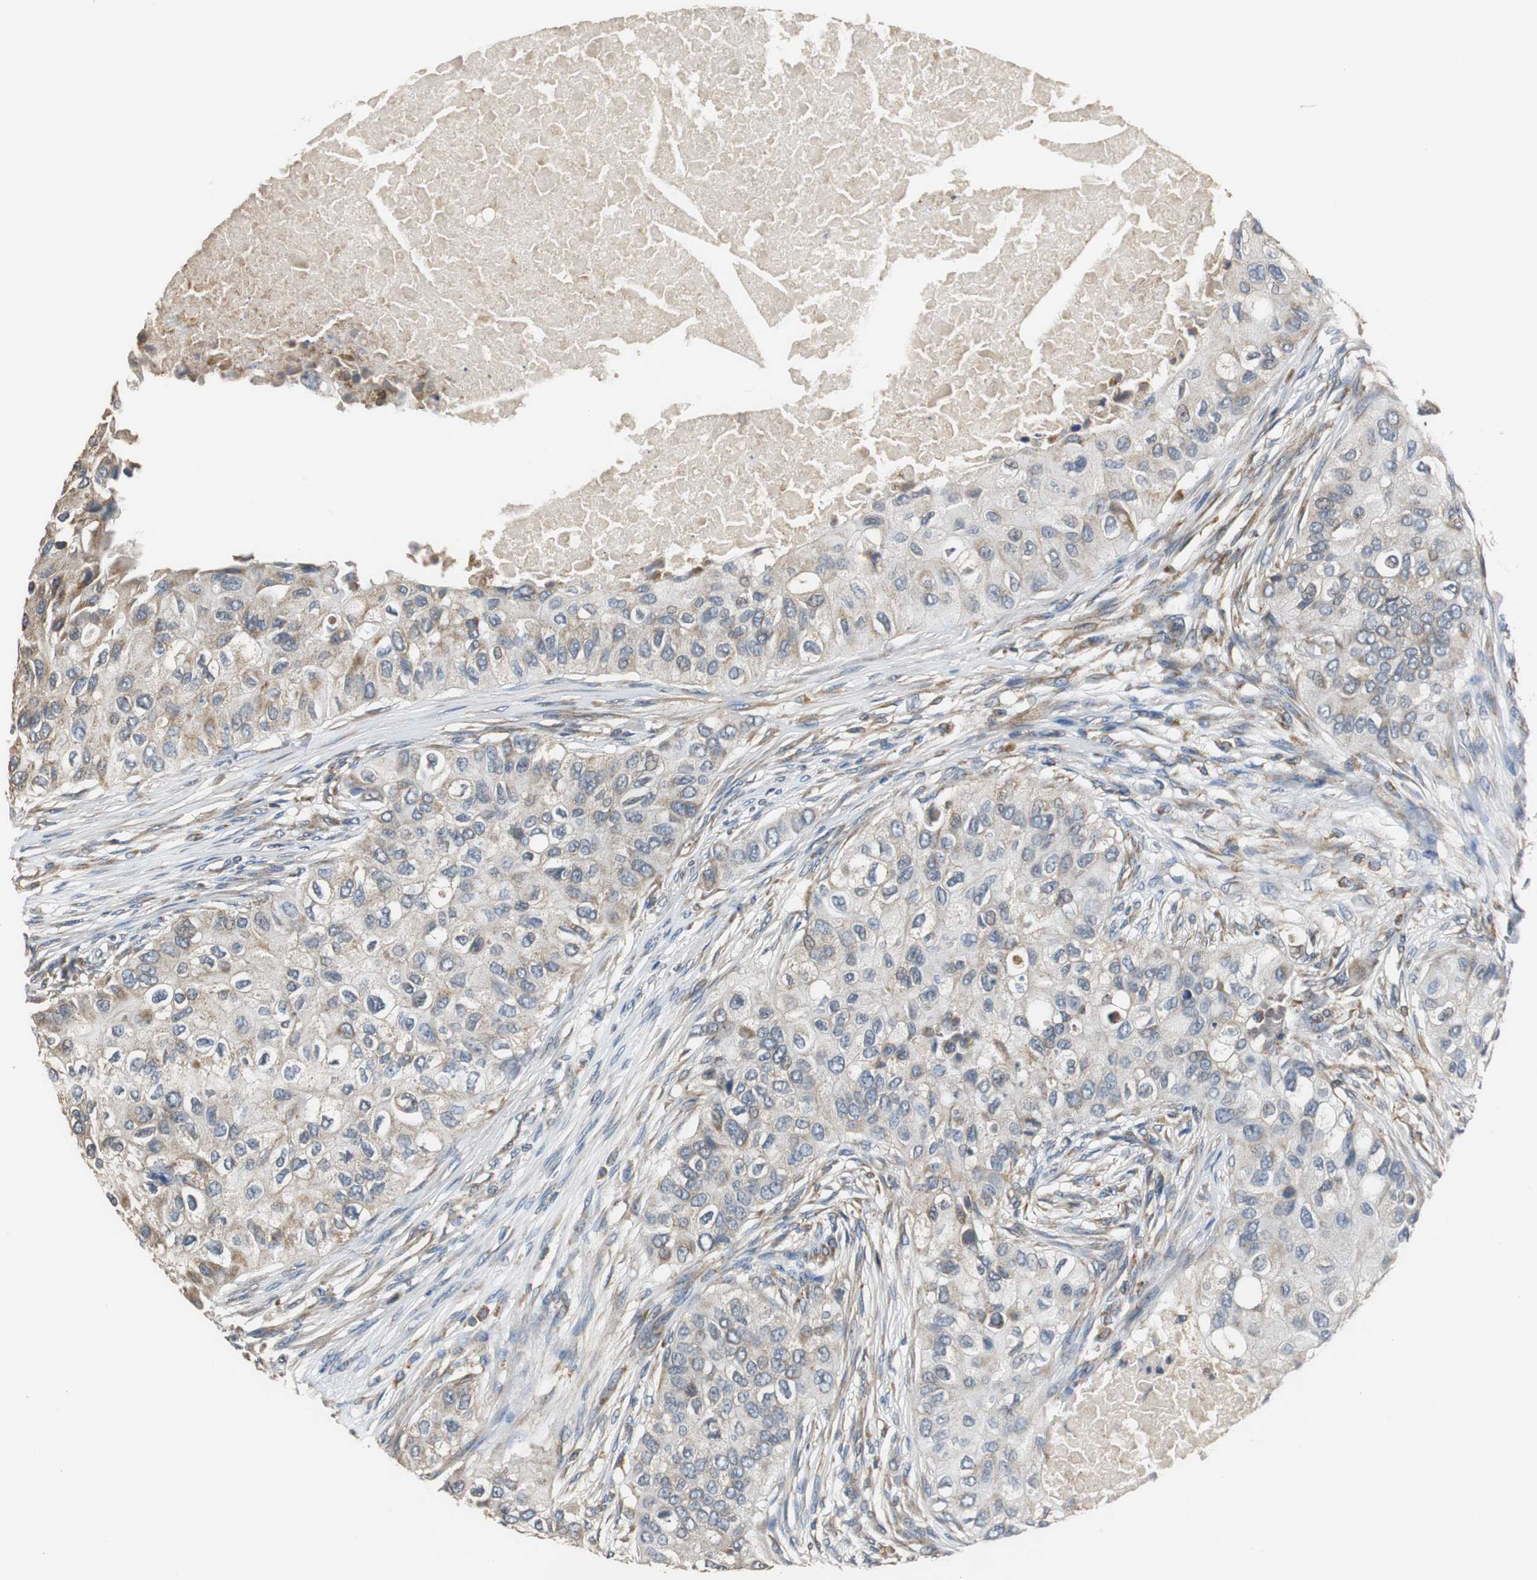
{"staining": {"intensity": "weak", "quantity": "25%-75%", "location": "cytoplasmic/membranous"}, "tissue": "breast cancer", "cell_type": "Tumor cells", "image_type": "cancer", "snomed": [{"axis": "morphology", "description": "Normal tissue, NOS"}, {"axis": "morphology", "description": "Duct carcinoma"}, {"axis": "topography", "description": "Breast"}], "caption": "Immunohistochemical staining of breast infiltrating ductal carcinoma demonstrates low levels of weak cytoplasmic/membranous staining in about 25%-75% of tumor cells.", "gene": "HMGCL", "patient": {"sex": "female", "age": 49}}